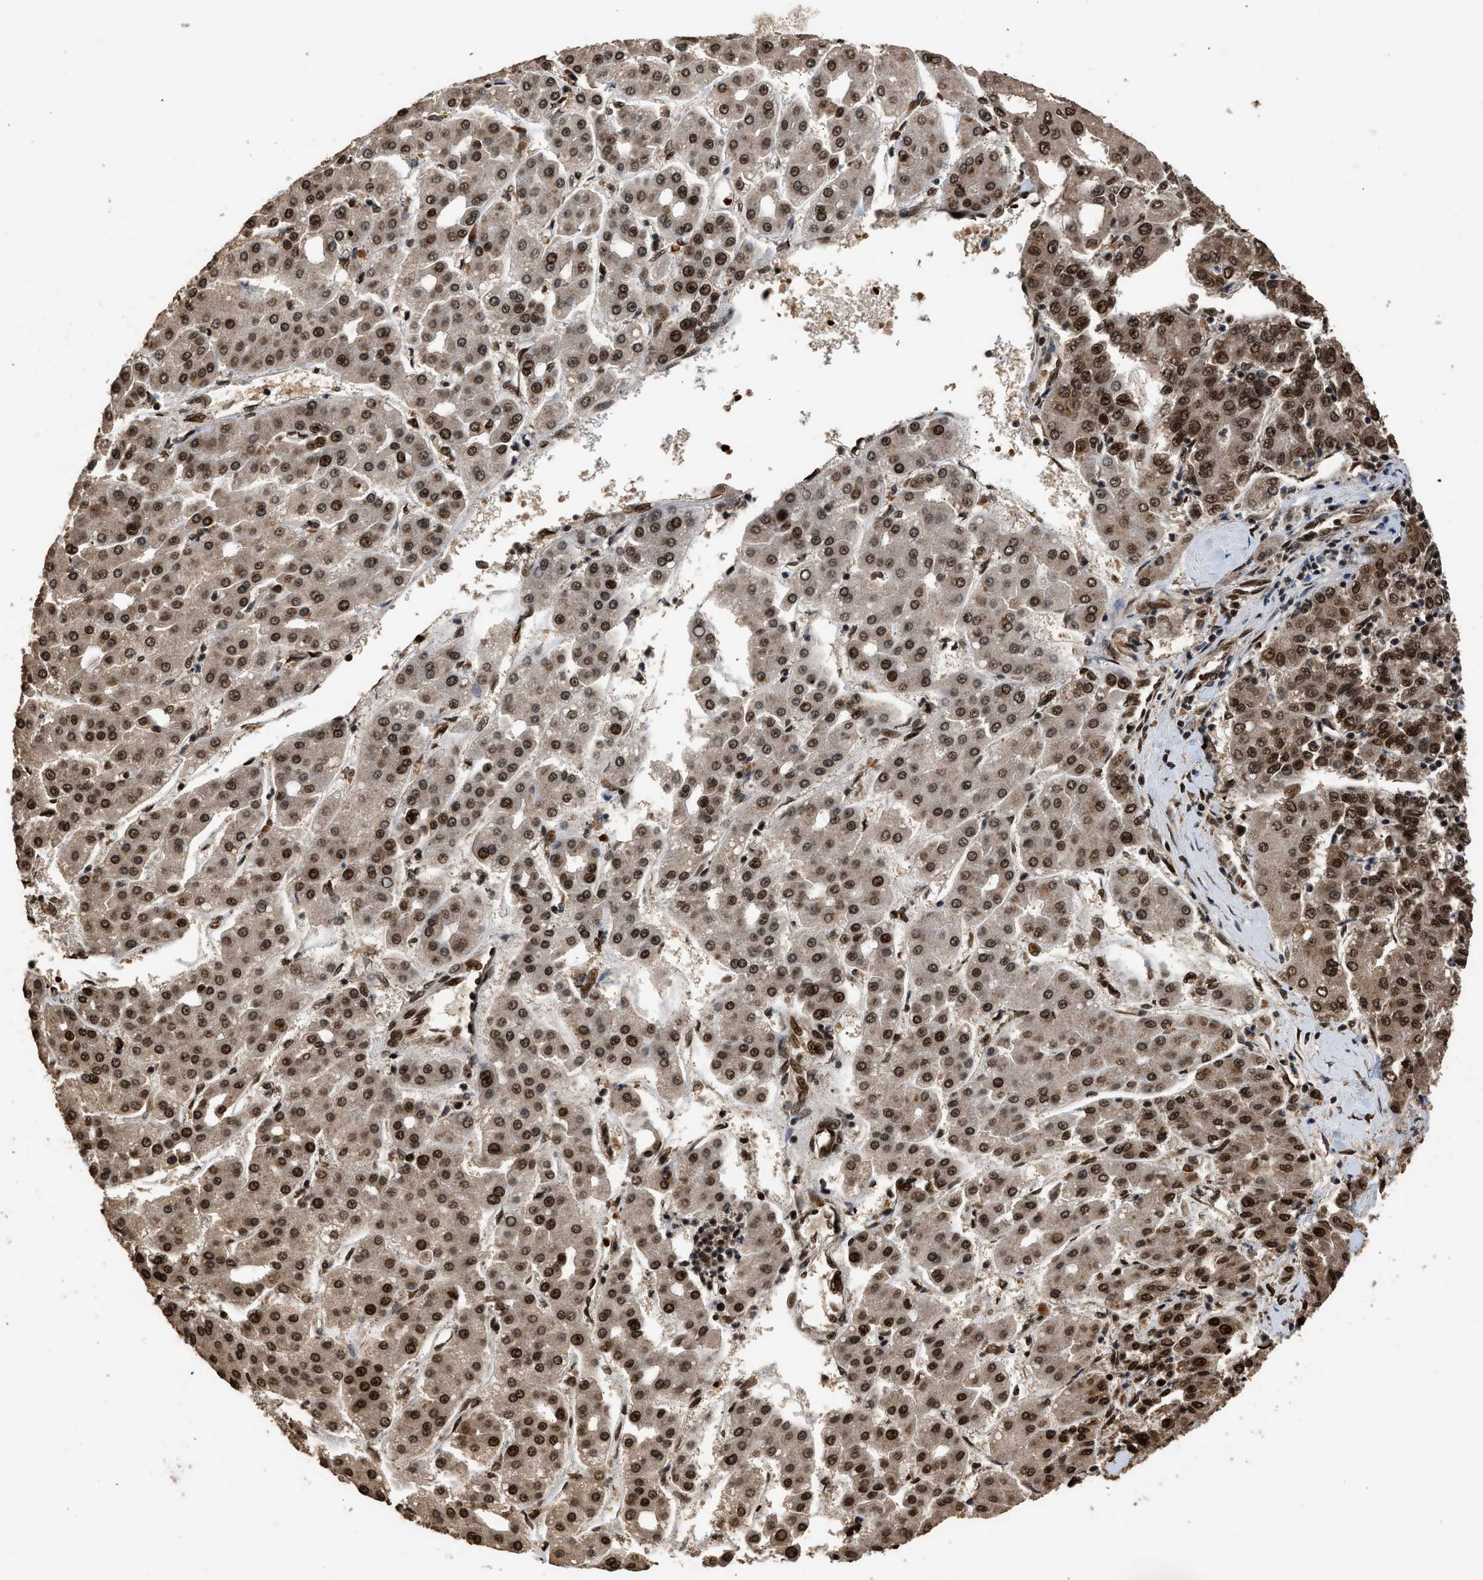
{"staining": {"intensity": "strong", "quantity": ">75%", "location": "nuclear"}, "tissue": "liver cancer", "cell_type": "Tumor cells", "image_type": "cancer", "snomed": [{"axis": "morphology", "description": "Carcinoma, Hepatocellular, NOS"}, {"axis": "topography", "description": "Liver"}], "caption": "Strong nuclear positivity for a protein is appreciated in approximately >75% of tumor cells of liver cancer using immunohistochemistry (IHC).", "gene": "PPP4R3B", "patient": {"sex": "male", "age": 65}}